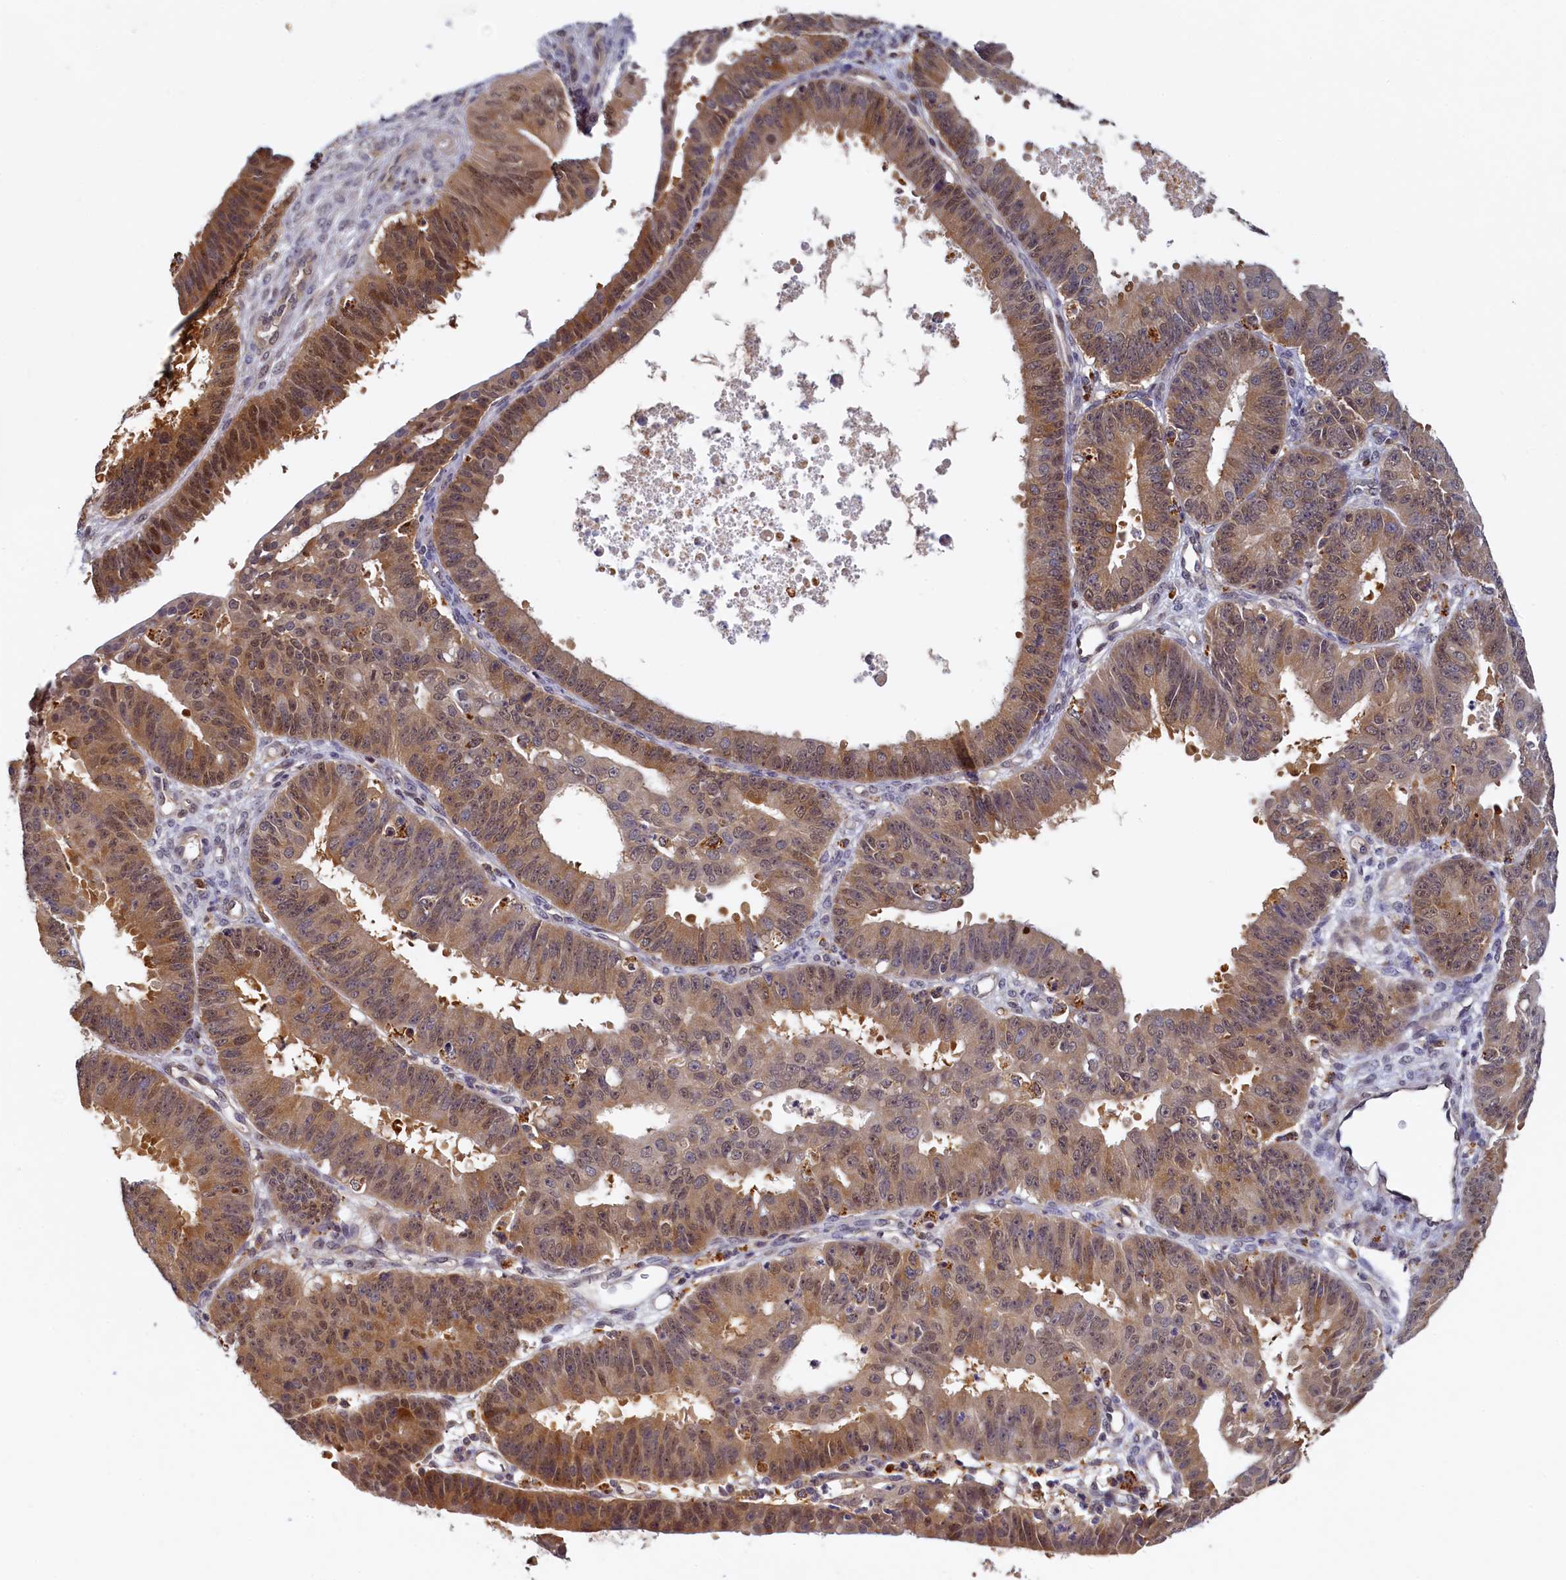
{"staining": {"intensity": "moderate", "quantity": ">75%", "location": "cytoplasmic/membranous,nuclear"}, "tissue": "ovarian cancer", "cell_type": "Tumor cells", "image_type": "cancer", "snomed": [{"axis": "morphology", "description": "Carcinoma, endometroid"}, {"axis": "topography", "description": "Appendix"}, {"axis": "topography", "description": "Ovary"}], "caption": "Immunohistochemistry histopathology image of human ovarian cancer stained for a protein (brown), which demonstrates medium levels of moderate cytoplasmic/membranous and nuclear positivity in approximately >75% of tumor cells.", "gene": "PAAF1", "patient": {"sex": "female", "age": 42}}